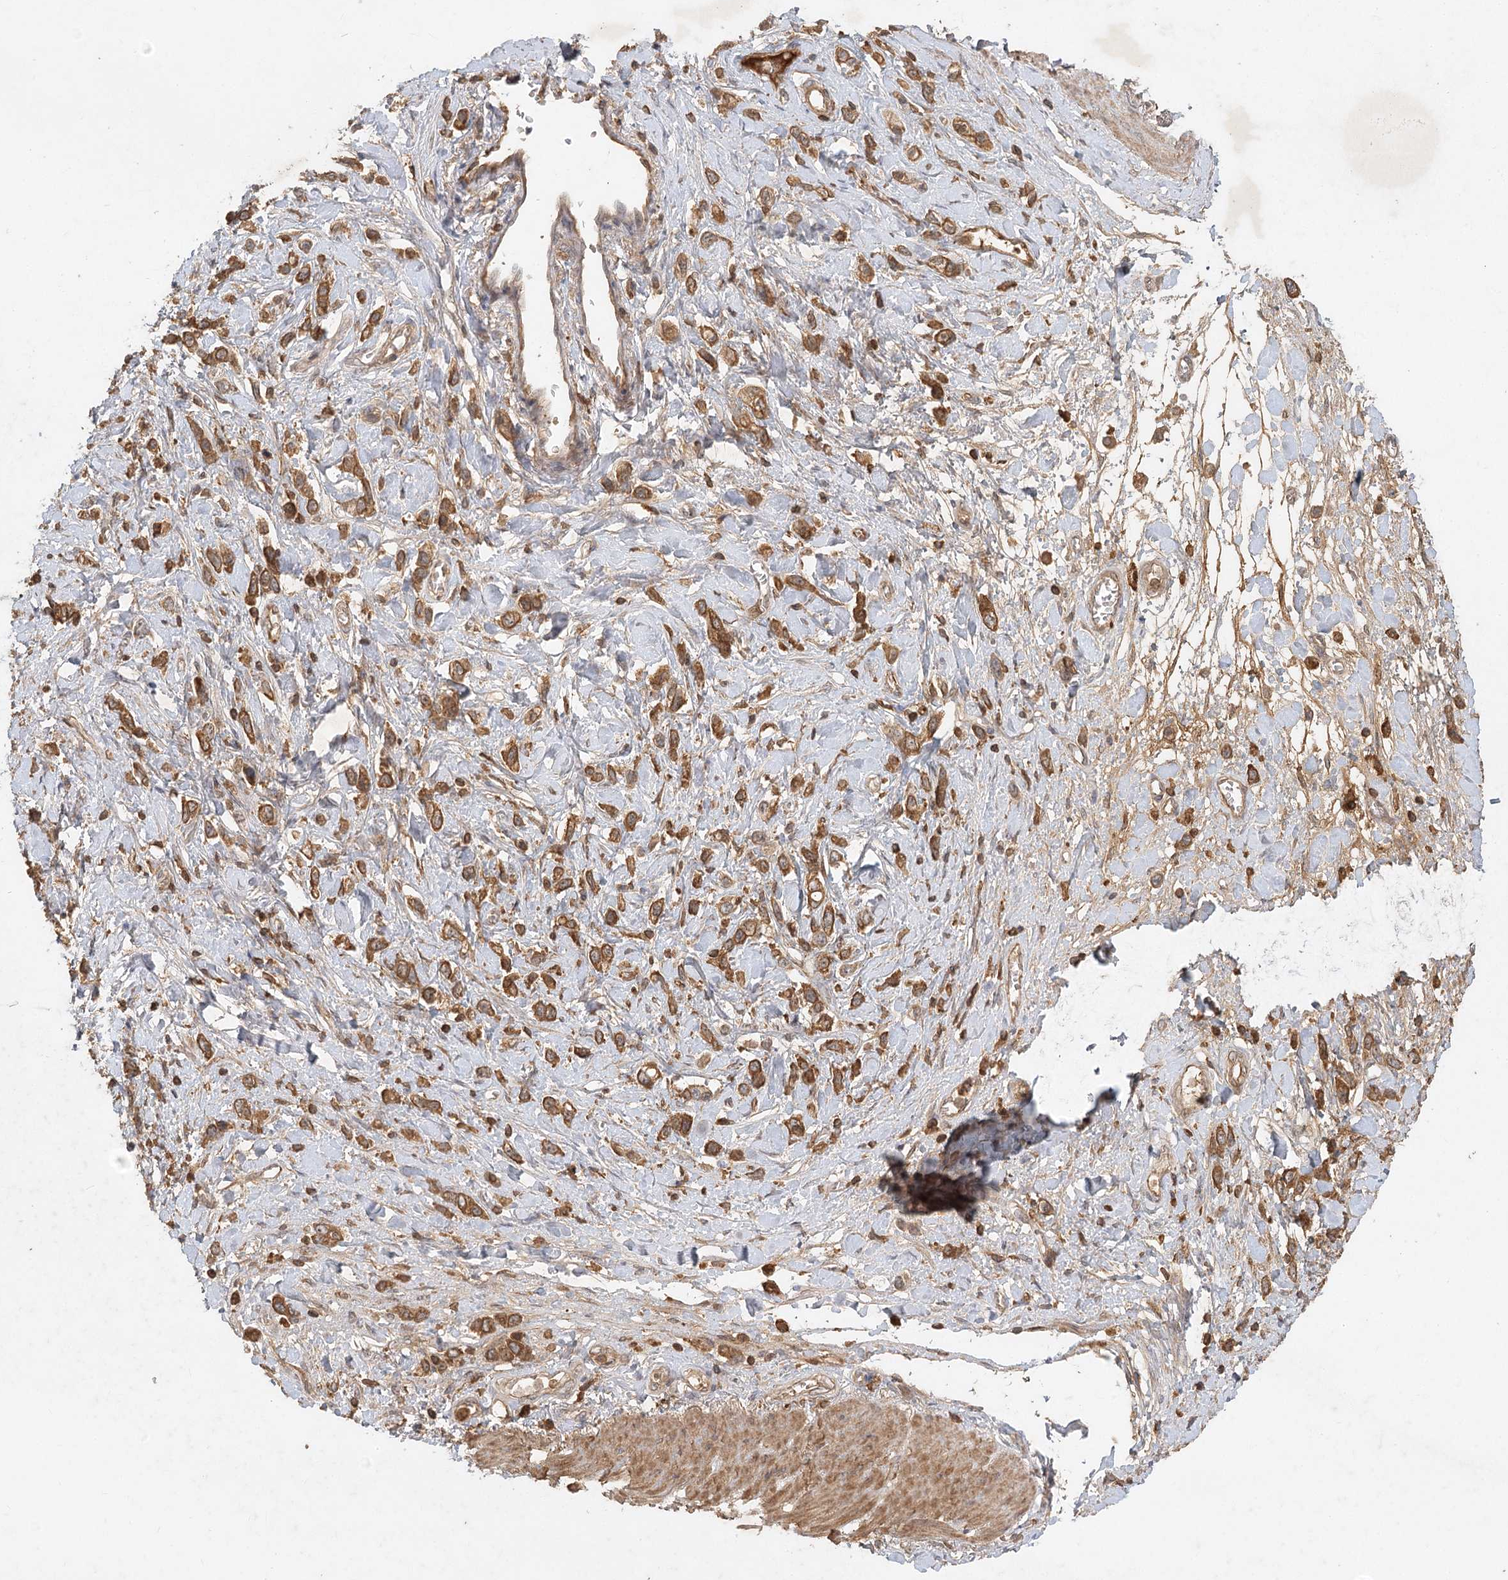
{"staining": {"intensity": "moderate", "quantity": "25%-75%", "location": "cytoplasmic/membranous"}, "tissue": "stomach cancer", "cell_type": "Tumor cells", "image_type": "cancer", "snomed": [{"axis": "morphology", "description": "Normal tissue, NOS"}, {"axis": "morphology", "description": "Adenocarcinoma, NOS"}, {"axis": "topography", "description": "Stomach, upper"}, {"axis": "topography", "description": "Stomach"}], "caption": "Stomach cancer (adenocarcinoma) stained for a protein shows moderate cytoplasmic/membranous positivity in tumor cells. (DAB (3,3'-diaminobenzidine) IHC, brown staining for protein, blue staining for nuclei).", "gene": "ARL13A", "patient": {"sex": "female", "age": 65}}